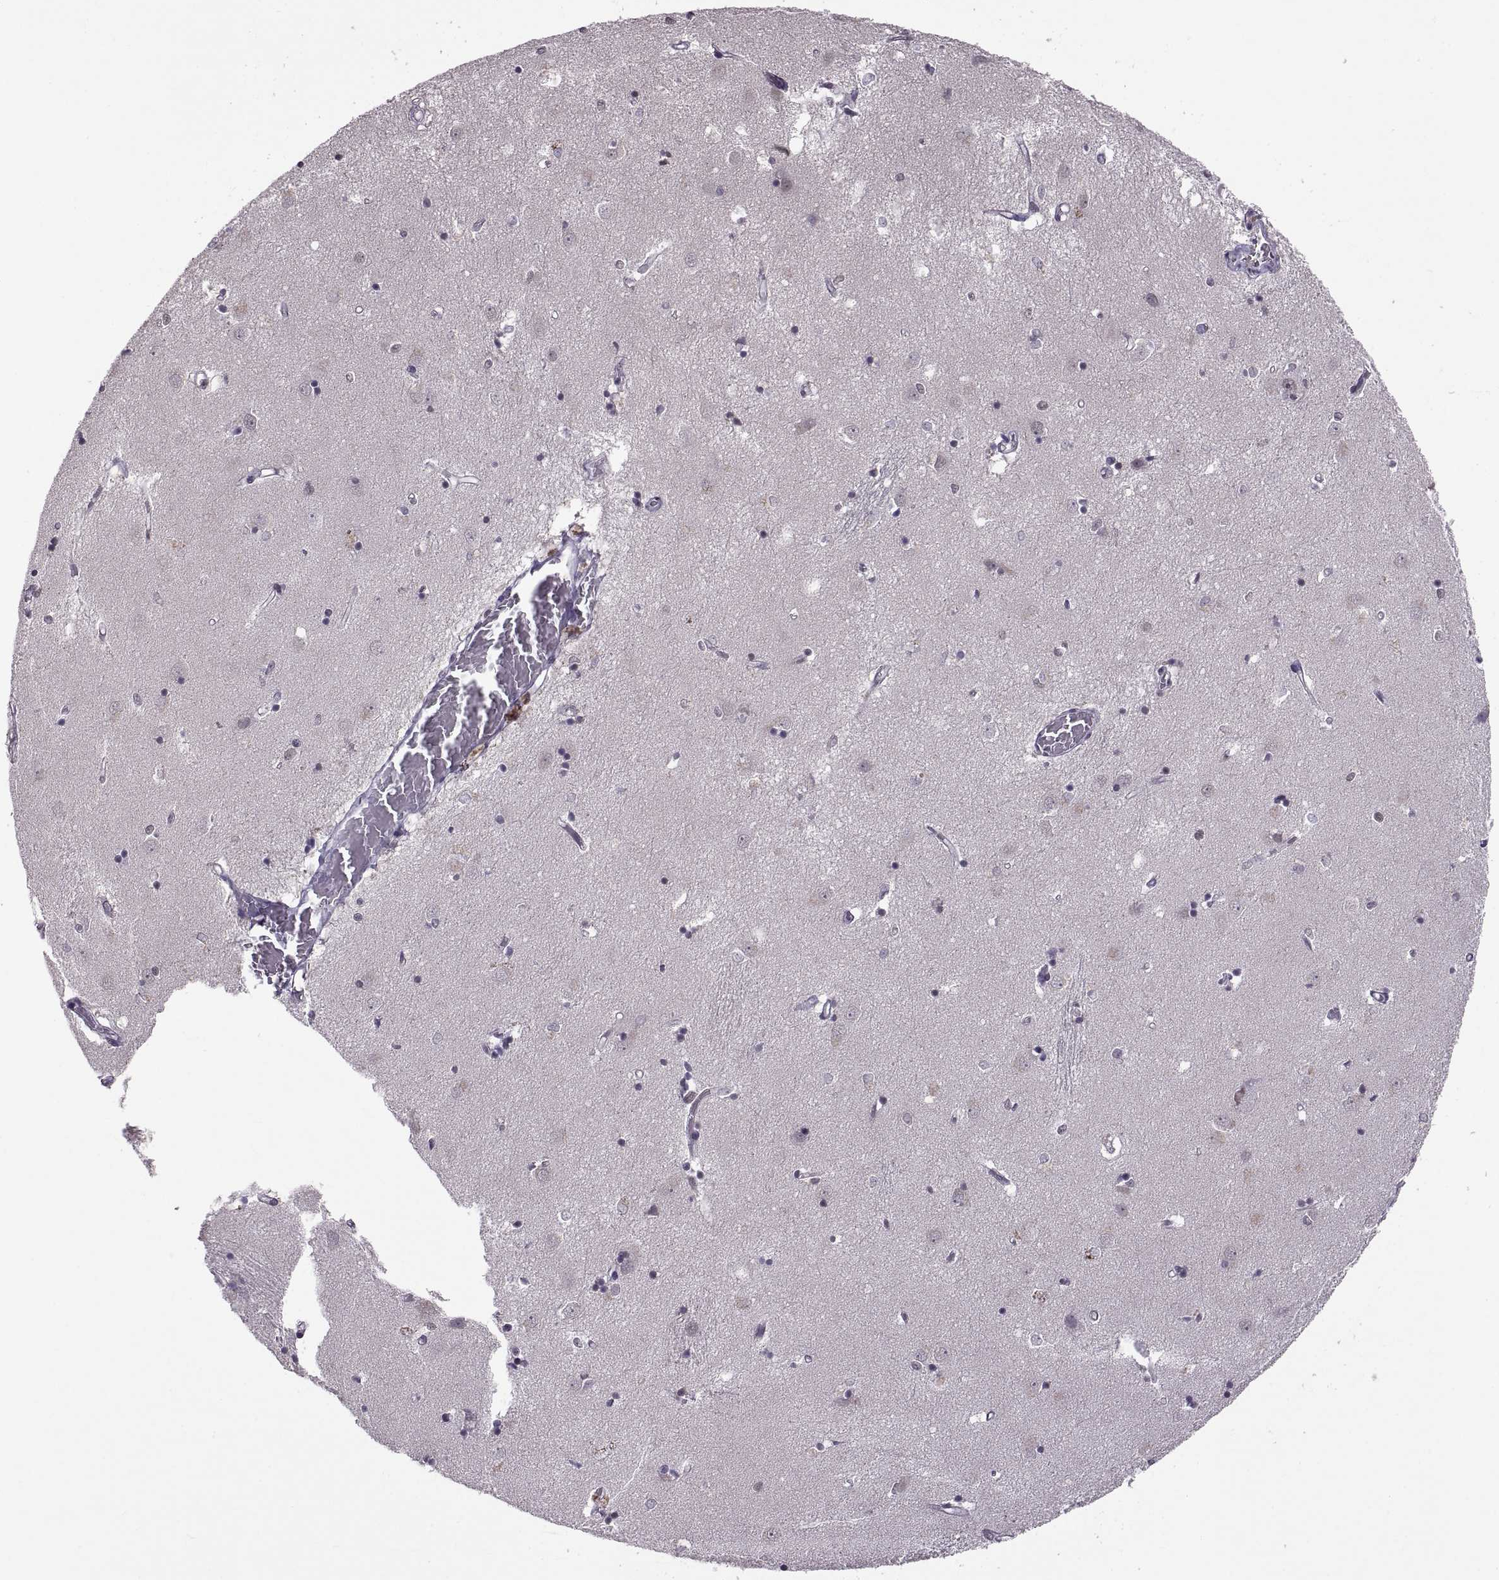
{"staining": {"intensity": "negative", "quantity": "none", "location": "none"}, "tissue": "caudate", "cell_type": "Glial cells", "image_type": "normal", "snomed": [{"axis": "morphology", "description": "Normal tissue, NOS"}, {"axis": "topography", "description": "Lateral ventricle wall"}], "caption": "Caudate was stained to show a protein in brown. There is no significant positivity in glial cells. The staining is performed using DAB (3,3'-diaminobenzidine) brown chromogen with nuclei counter-stained in using hematoxylin.", "gene": "OTP", "patient": {"sex": "male", "age": 54}}